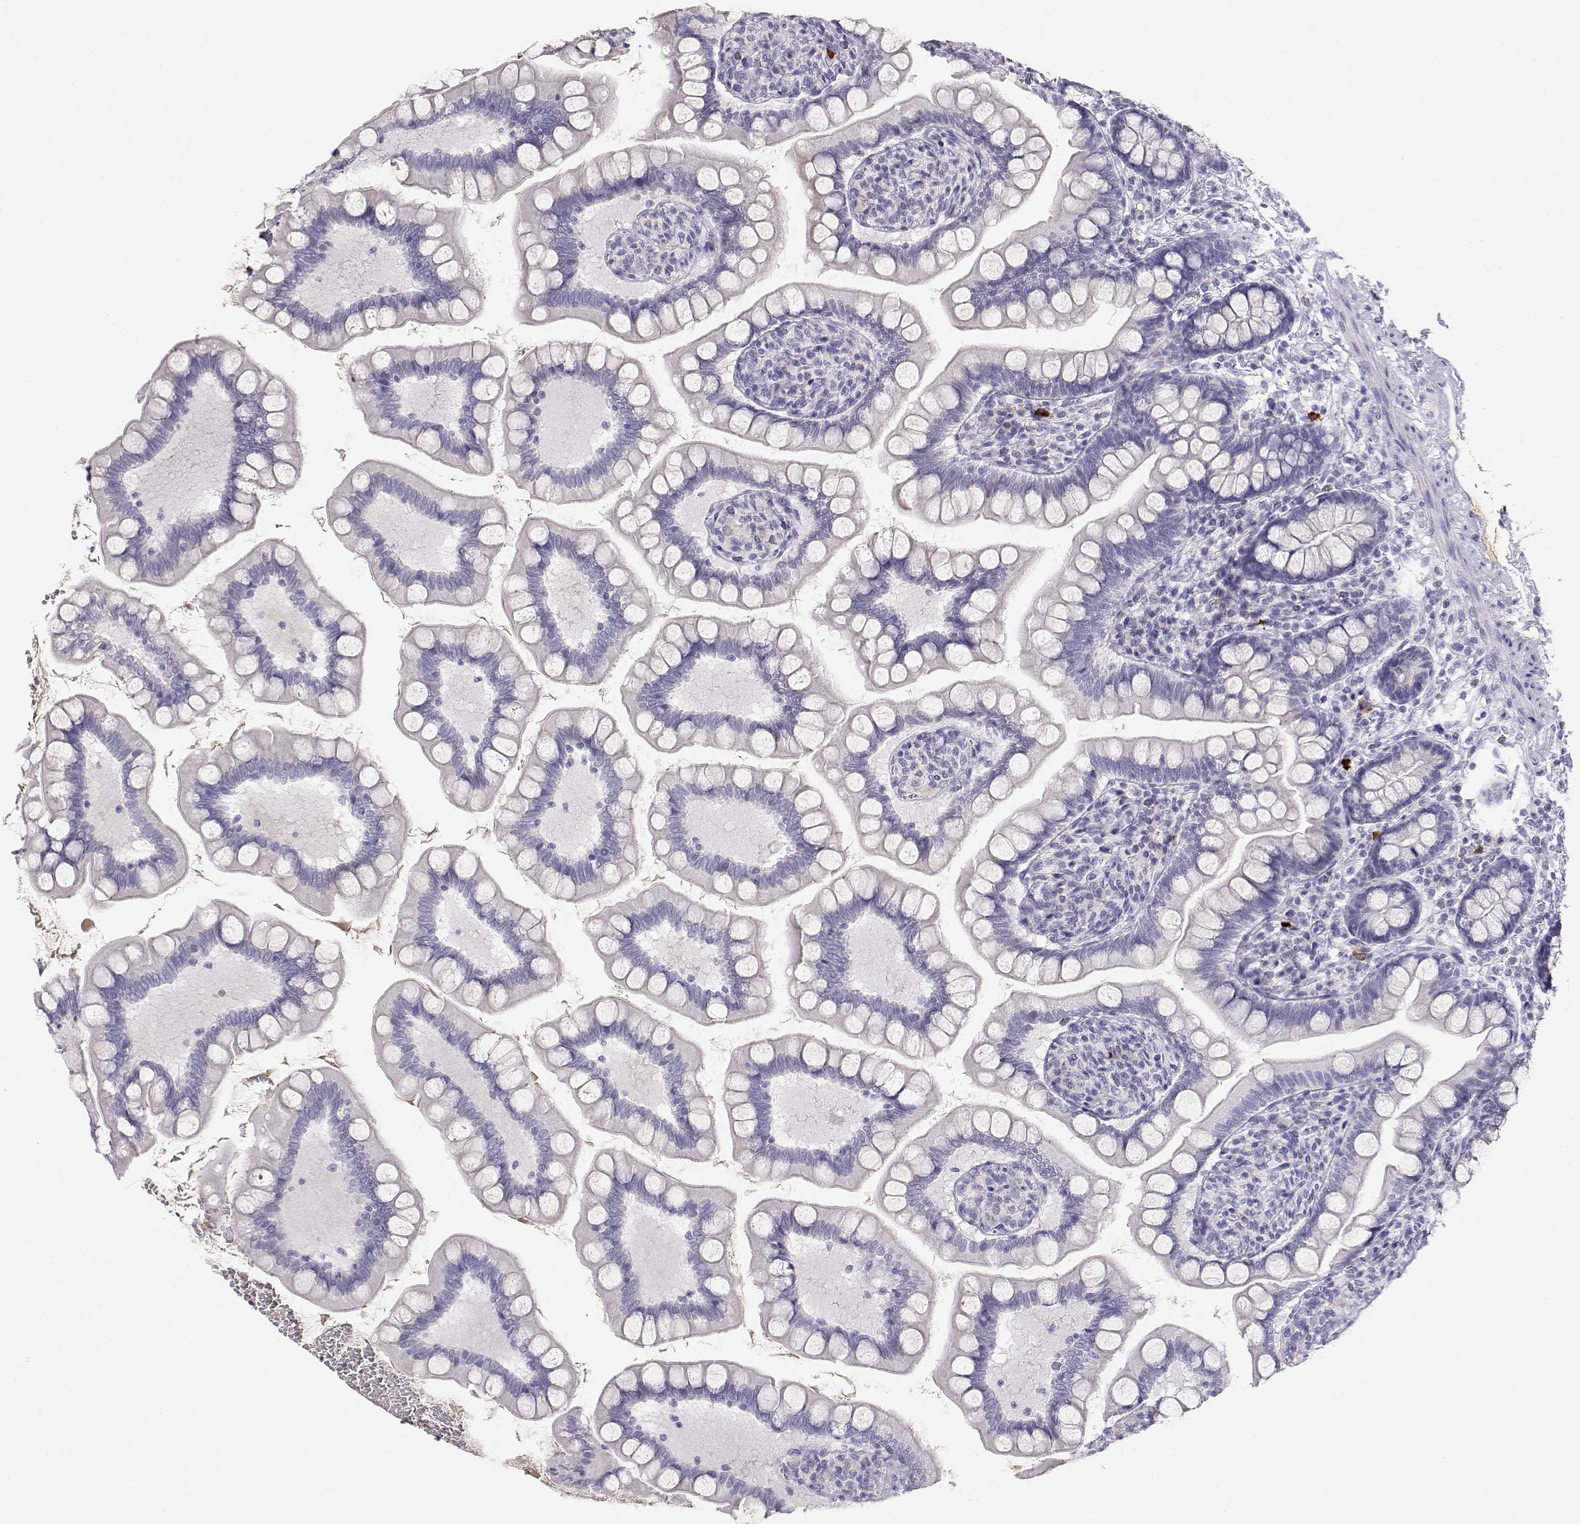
{"staining": {"intensity": "negative", "quantity": "none", "location": "none"}, "tissue": "small intestine", "cell_type": "Glandular cells", "image_type": "normal", "snomed": [{"axis": "morphology", "description": "Normal tissue, NOS"}, {"axis": "topography", "description": "Small intestine"}], "caption": "The image reveals no significant expression in glandular cells of small intestine. (Immunohistochemistry (ihc), brightfield microscopy, high magnification).", "gene": "GPR174", "patient": {"sex": "female", "age": 56}}